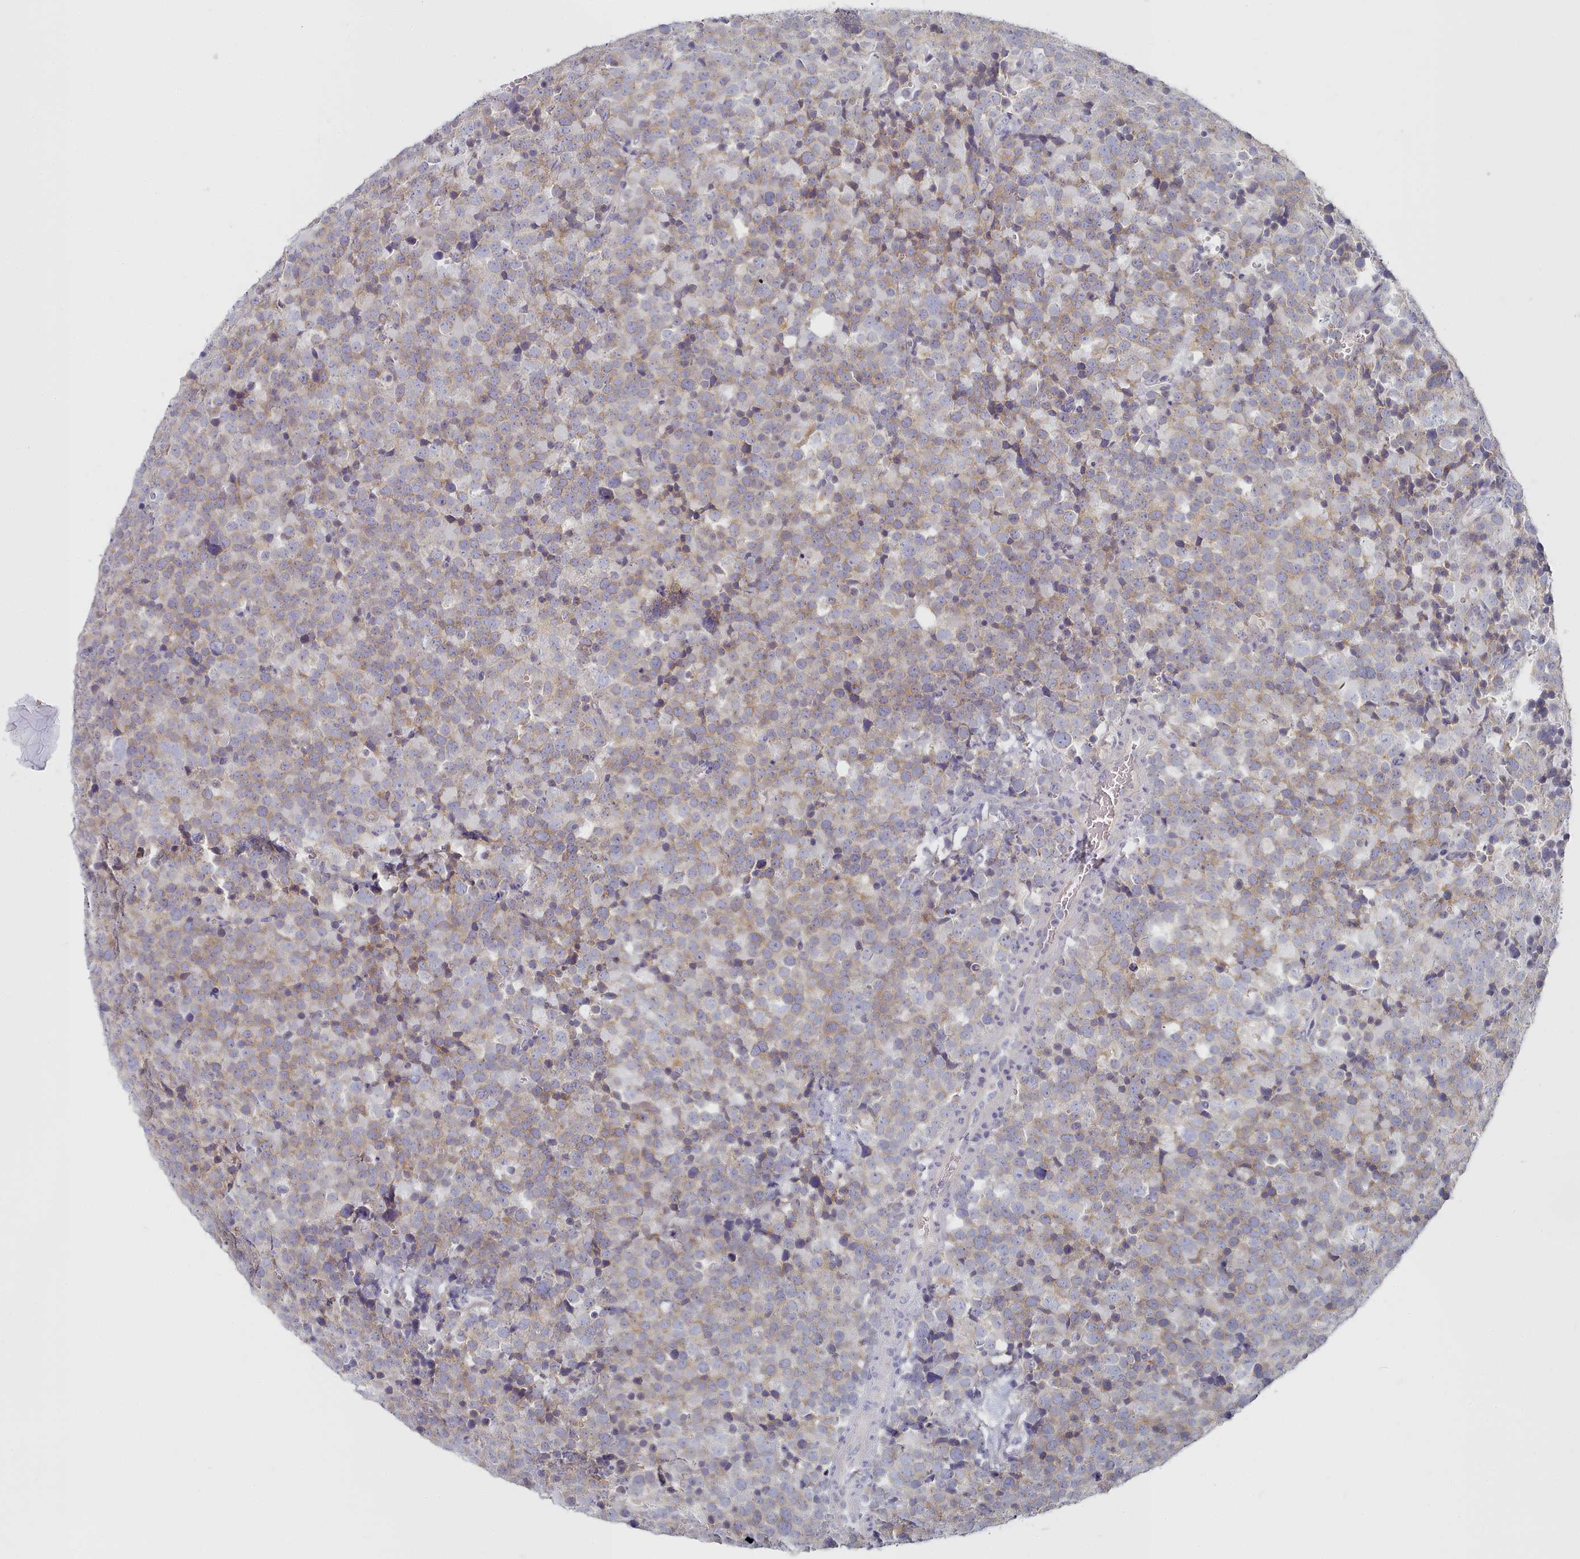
{"staining": {"intensity": "moderate", "quantity": ">75%", "location": "cytoplasmic/membranous"}, "tissue": "testis cancer", "cell_type": "Tumor cells", "image_type": "cancer", "snomed": [{"axis": "morphology", "description": "Seminoma, NOS"}, {"axis": "topography", "description": "Testis"}], "caption": "Tumor cells reveal moderate cytoplasmic/membranous positivity in approximately >75% of cells in testis cancer (seminoma). Immunohistochemistry stains the protein in brown and the nuclei are stained blue.", "gene": "TYW1B", "patient": {"sex": "male", "age": 71}}